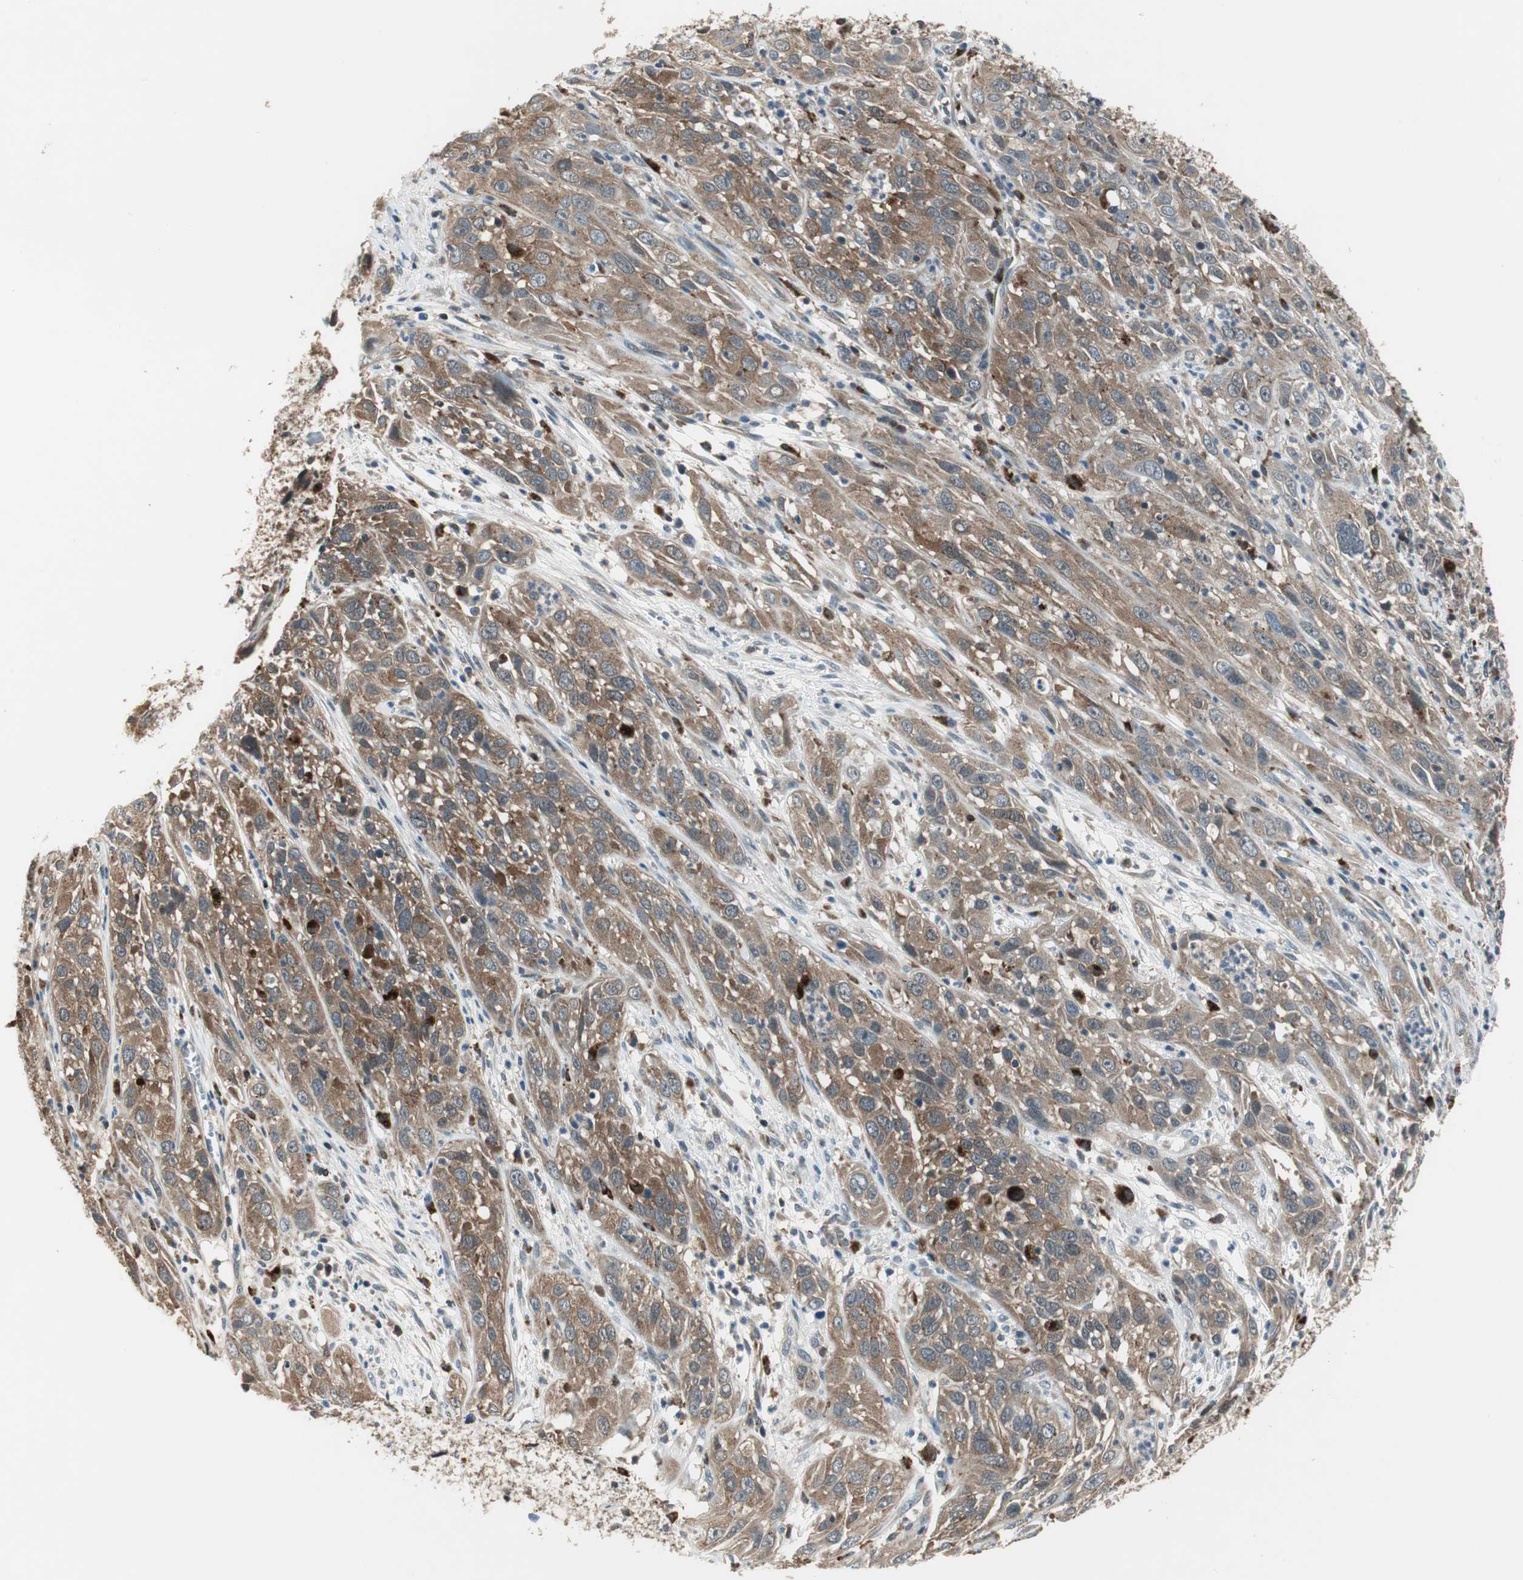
{"staining": {"intensity": "moderate", "quantity": ">75%", "location": "cytoplasmic/membranous"}, "tissue": "cervical cancer", "cell_type": "Tumor cells", "image_type": "cancer", "snomed": [{"axis": "morphology", "description": "Squamous cell carcinoma, NOS"}, {"axis": "topography", "description": "Cervix"}], "caption": "Immunohistochemistry (IHC) image of human cervical cancer (squamous cell carcinoma) stained for a protein (brown), which demonstrates medium levels of moderate cytoplasmic/membranous staining in approximately >75% of tumor cells.", "gene": "NCK1", "patient": {"sex": "female", "age": 32}}